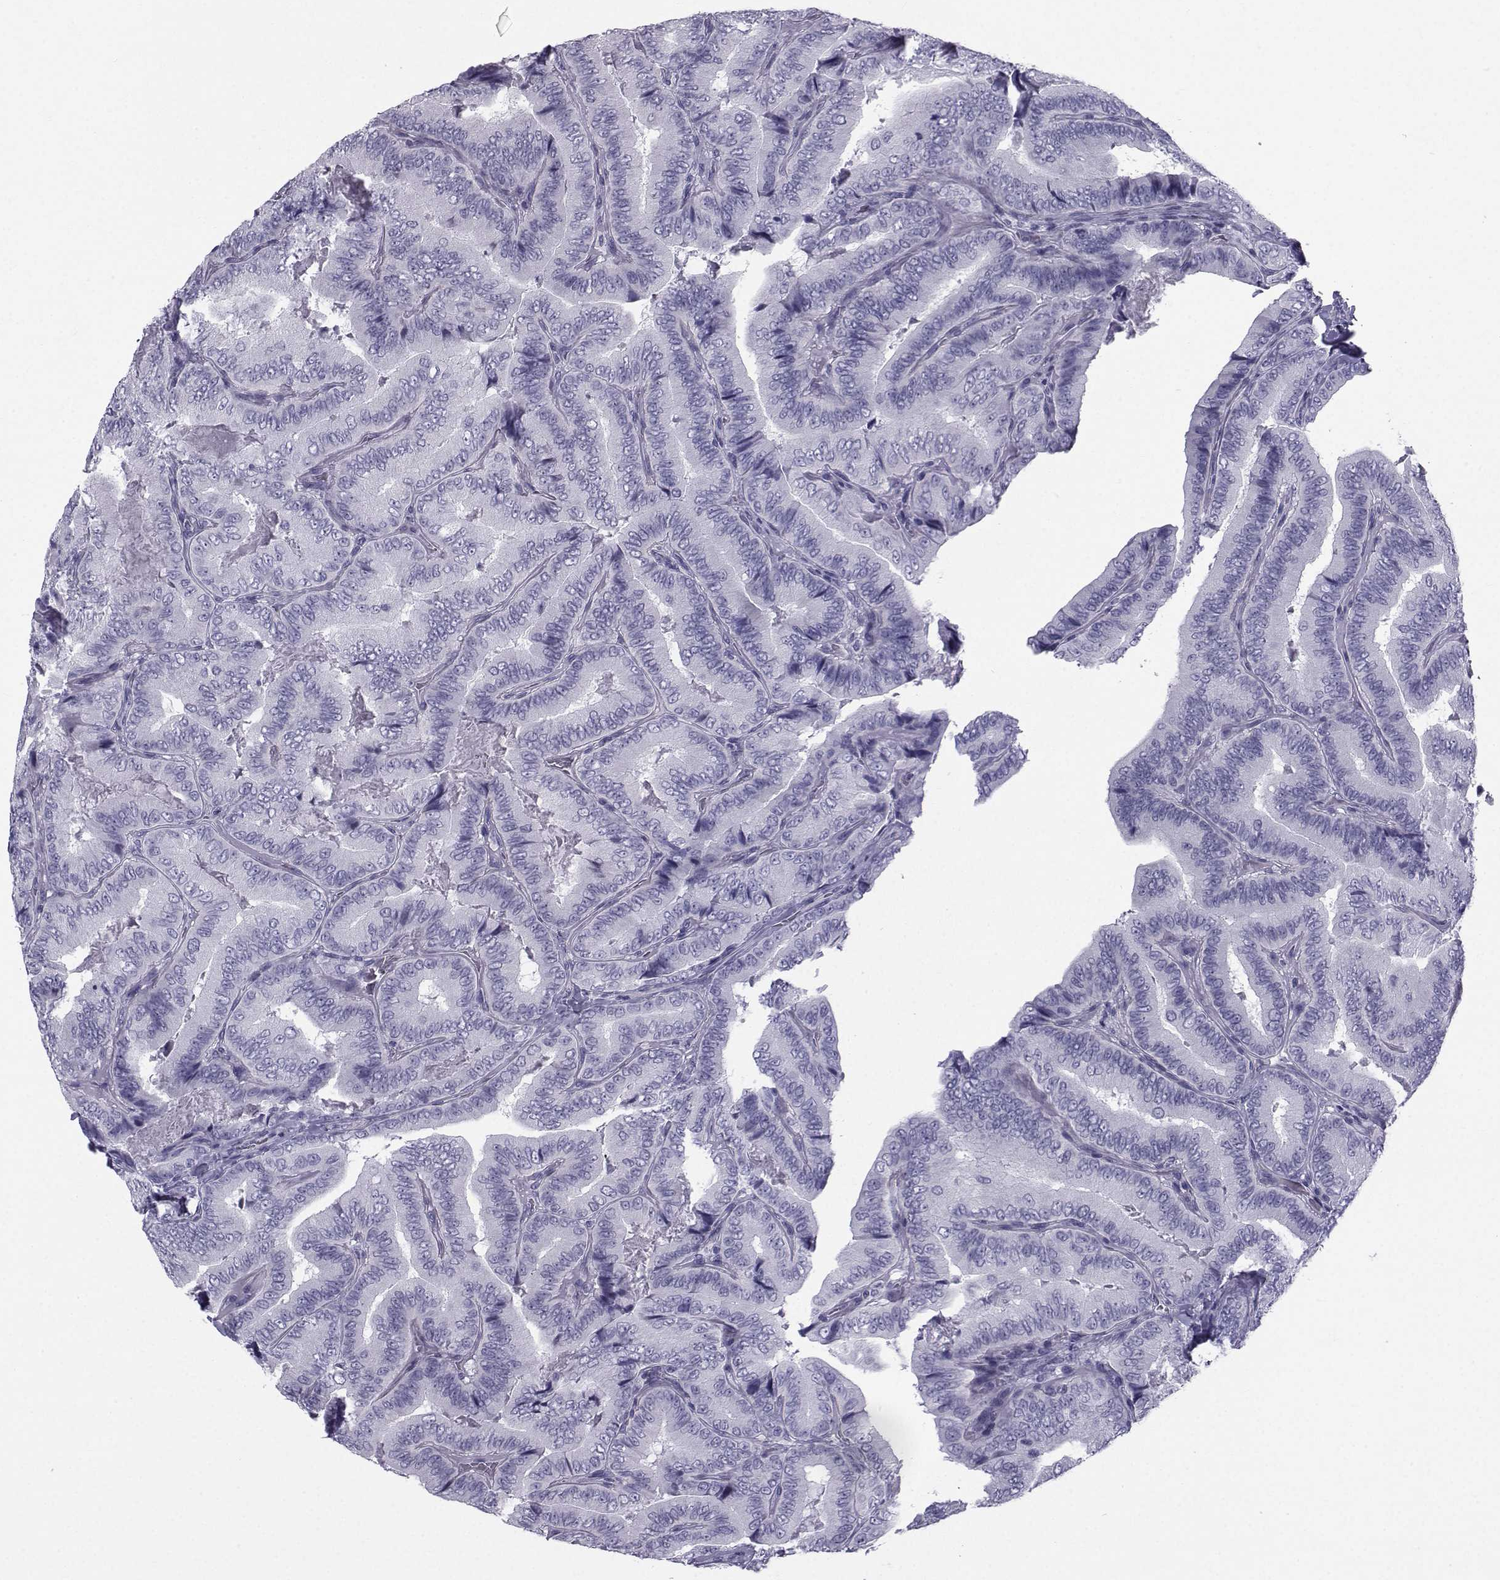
{"staining": {"intensity": "negative", "quantity": "none", "location": "none"}, "tissue": "thyroid cancer", "cell_type": "Tumor cells", "image_type": "cancer", "snomed": [{"axis": "morphology", "description": "Papillary adenocarcinoma, NOS"}, {"axis": "topography", "description": "Thyroid gland"}], "caption": "A micrograph of human thyroid cancer is negative for staining in tumor cells. (DAB (3,3'-diaminobenzidine) immunohistochemistry, high magnification).", "gene": "SPANXD", "patient": {"sex": "male", "age": 61}}